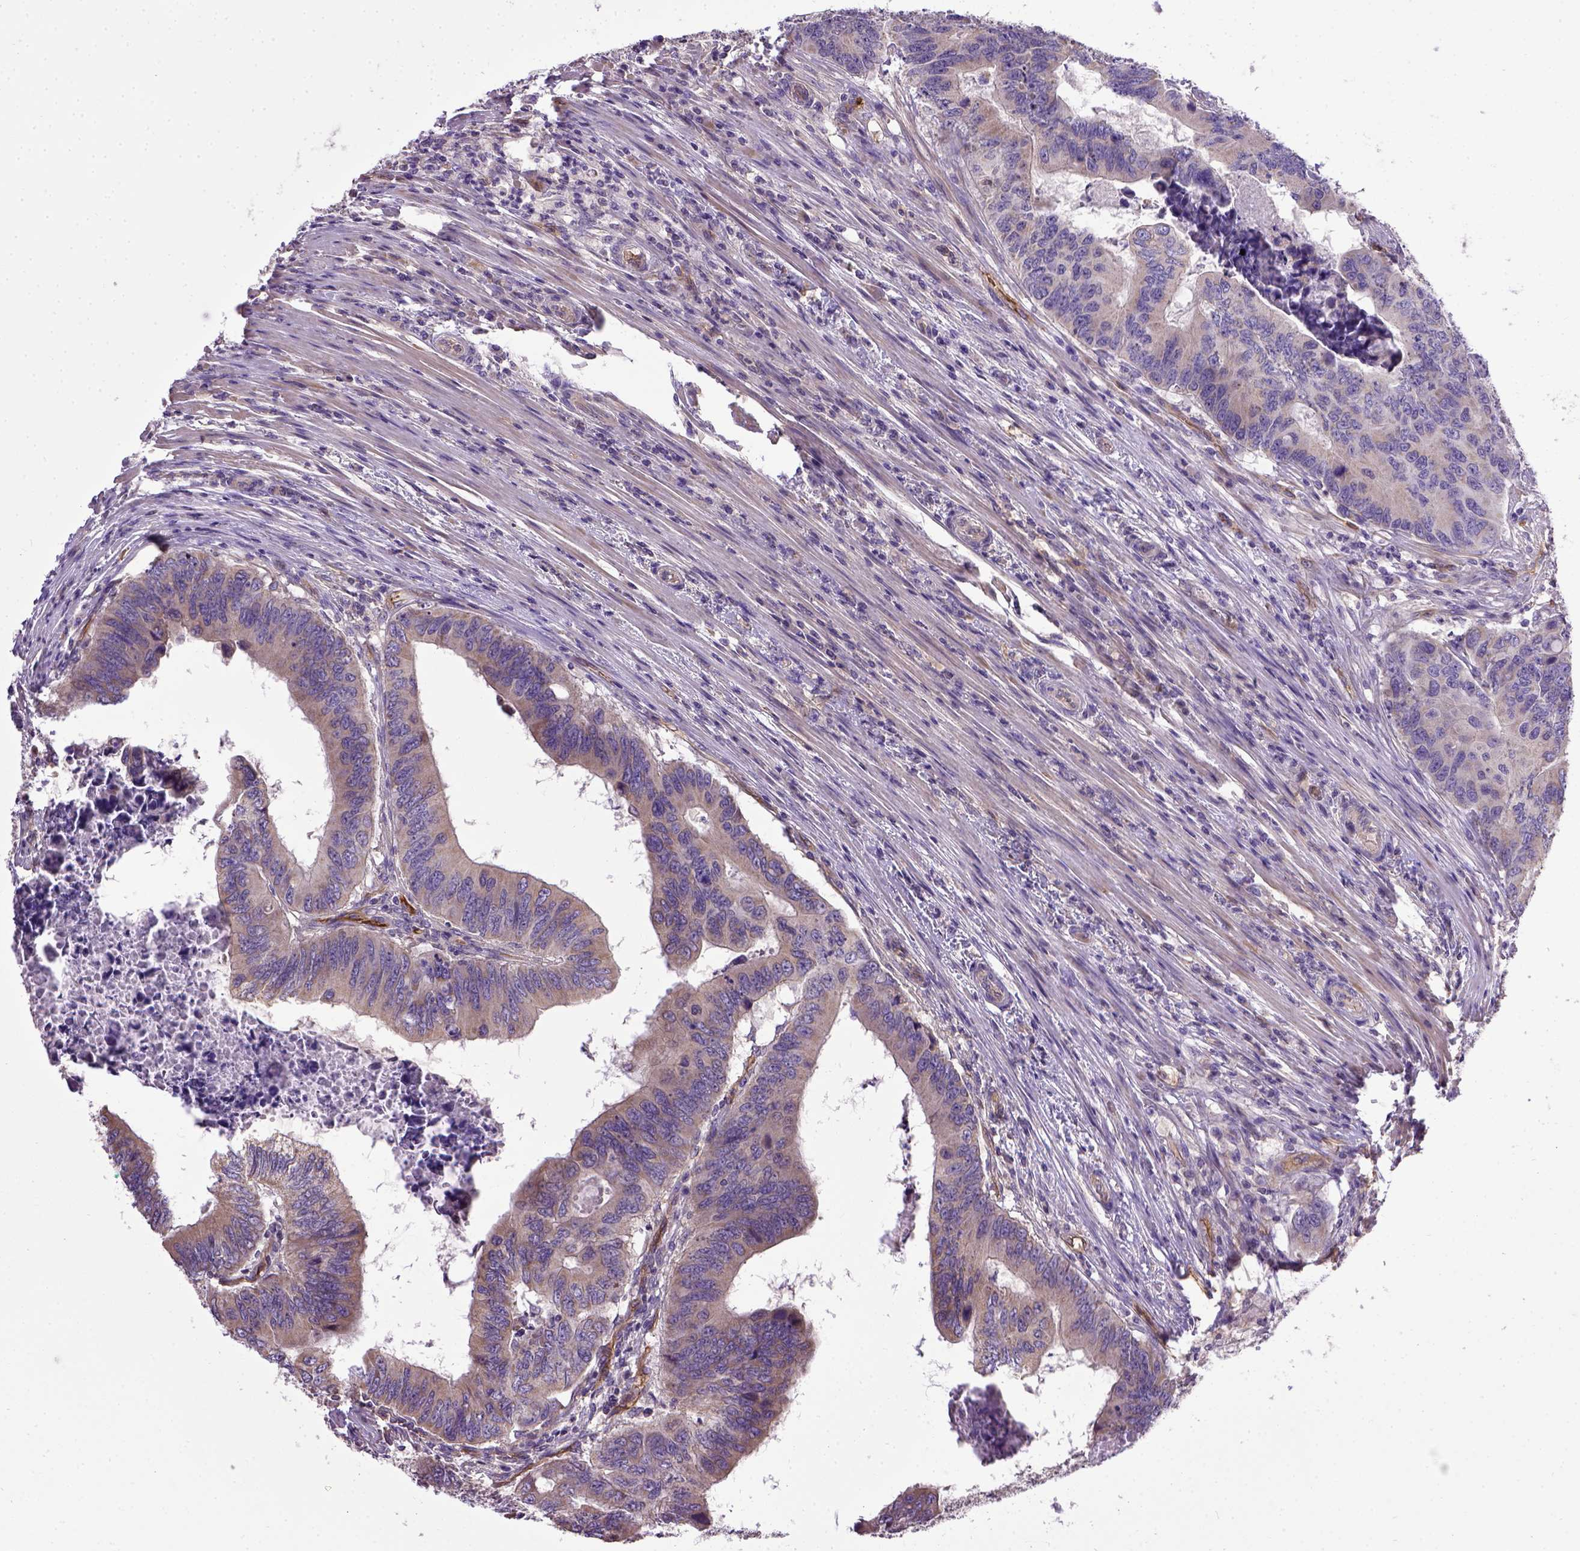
{"staining": {"intensity": "weak", "quantity": "25%-75%", "location": "cytoplasmic/membranous"}, "tissue": "colorectal cancer", "cell_type": "Tumor cells", "image_type": "cancer", "snomed": [{"axis": "morphology", "description": "Adenocarcinoma, NOS"}, {"axis": "topography", "description": "Colon"}], "caption": "Immunohistochemistry (IHC) (DAB) staining of adenocarcinoma (colorectal) exhibits weak cytoplasmic/membranous protein staining in approximately 25%-75% of tumor cells.", "gene": "ENG", "patient": {"sex": "male", "age": 53}}